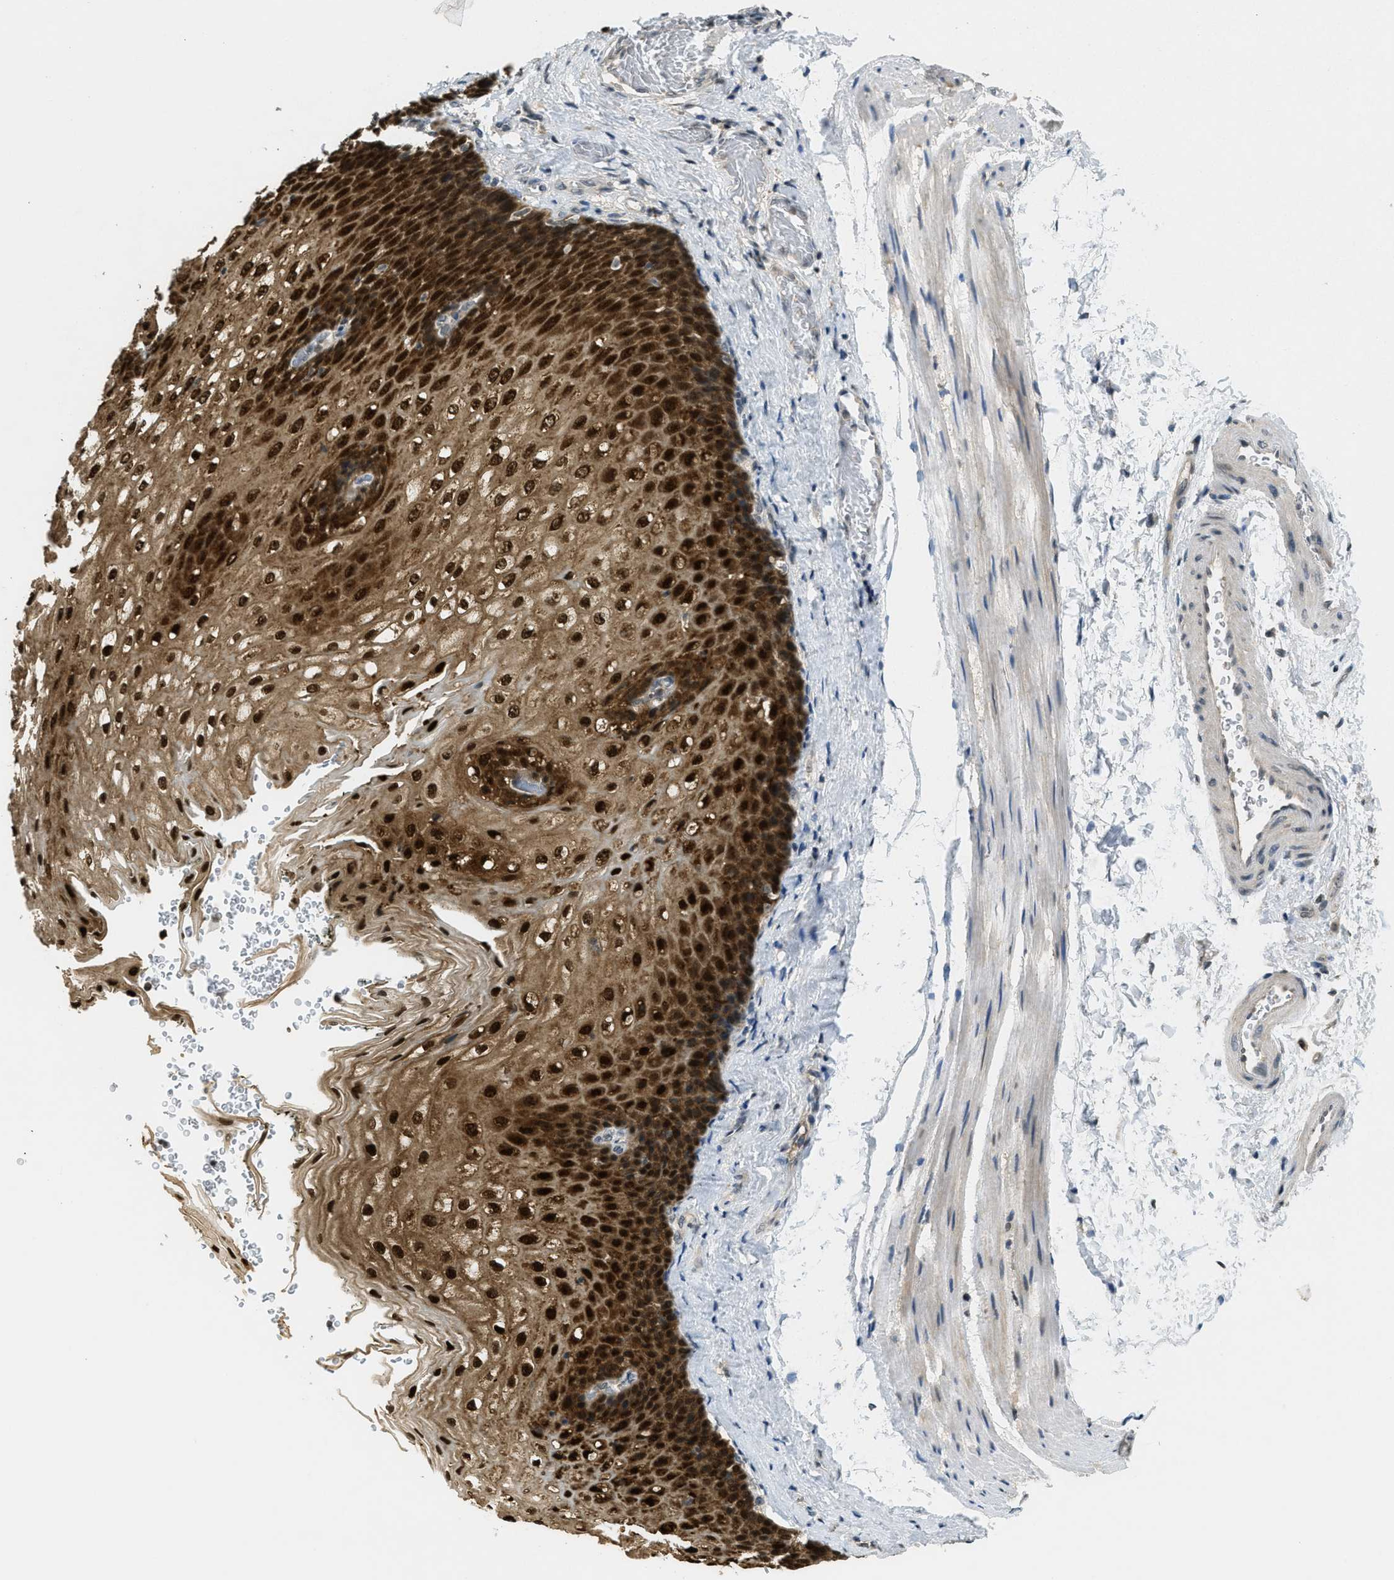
{"staining": {"intensity": "strong", "quantity": ">75%", "location": "cytoplasmic/membranous,nuclear"}, "tissue": "esophagus", "cell_type": "Squamous epithelial cells", "image_type": "normal", "snomed": [{"axis": "morphology", "description": "Normal tissue, NOS"}, {"axis": "topography", "description": "Esophagus"}], "caption": "Immunohistochemistry micrograph of benign esophagus stained for a protein (brown), which exhibits high levels of strong cytoplasmic/membranous,nuclear staining in about >75% of squamous epithelial cells.", "gene": "DNAJB1", "patient": {"sex": "male", "age": 48}}